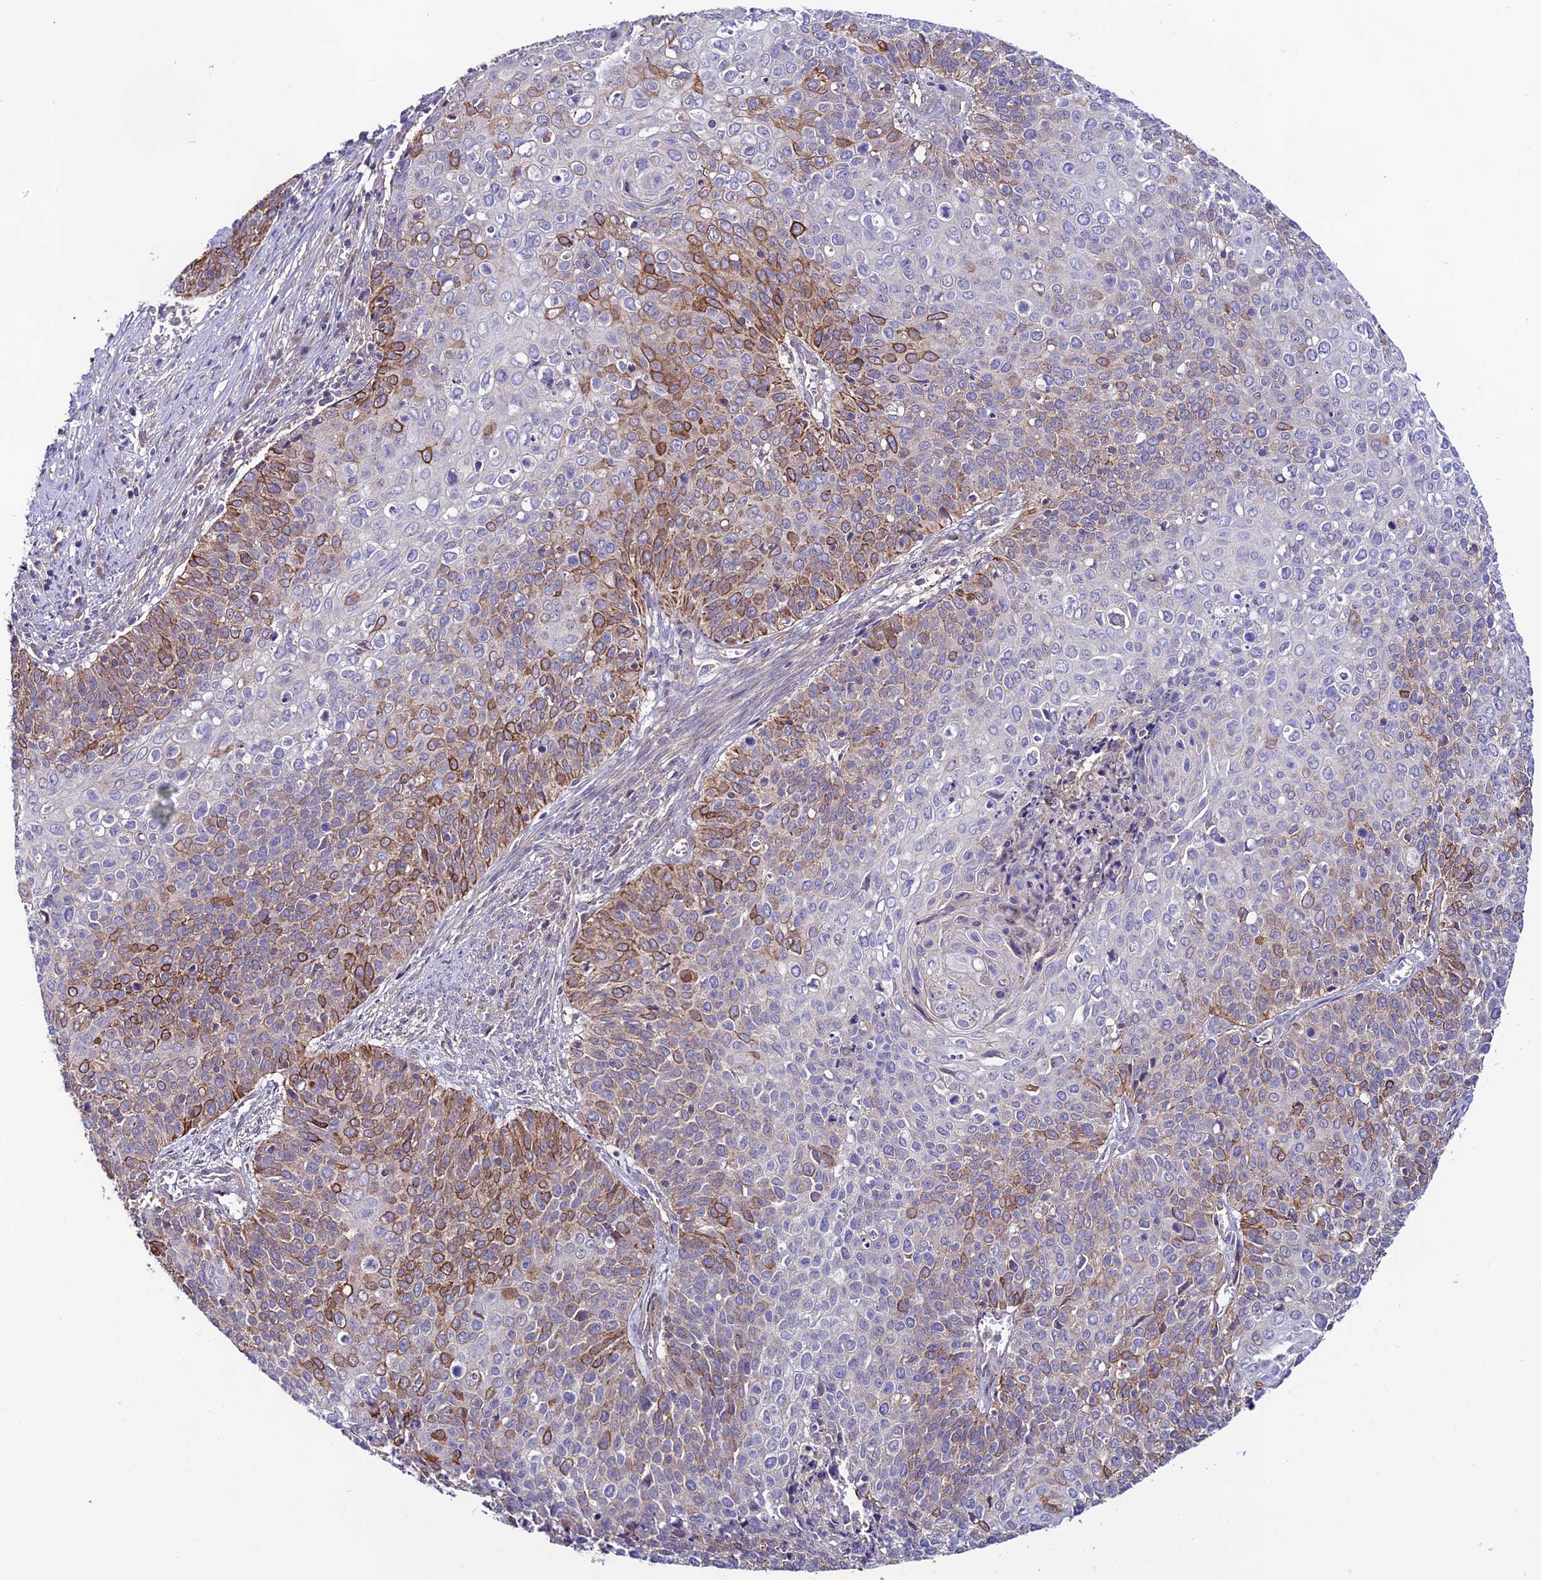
{"staining": {"intensity": "moderate", "quantity": "25%-75%", "location": "cytoplasmic/membranous"}, "tissue": "cervical cancer", "cell_type": "Tumor cells", "image_type": "cancer", "snomed": [{"axis": "morphology", "description": "Squamous cell carcinoma, NOS"}, {"axis": "topography", "description": "Cervix"}], "caption": "IHC (DAB (3,3'-diaminobenzidine)) staining of human cervical squamous cell carcinoma reveals moderate cytoplasmic/membranous protein positivity in about 25%-75% of tumor cells.", "gene": "BRME1", "patient": {"sex": "female", "age": 39}}